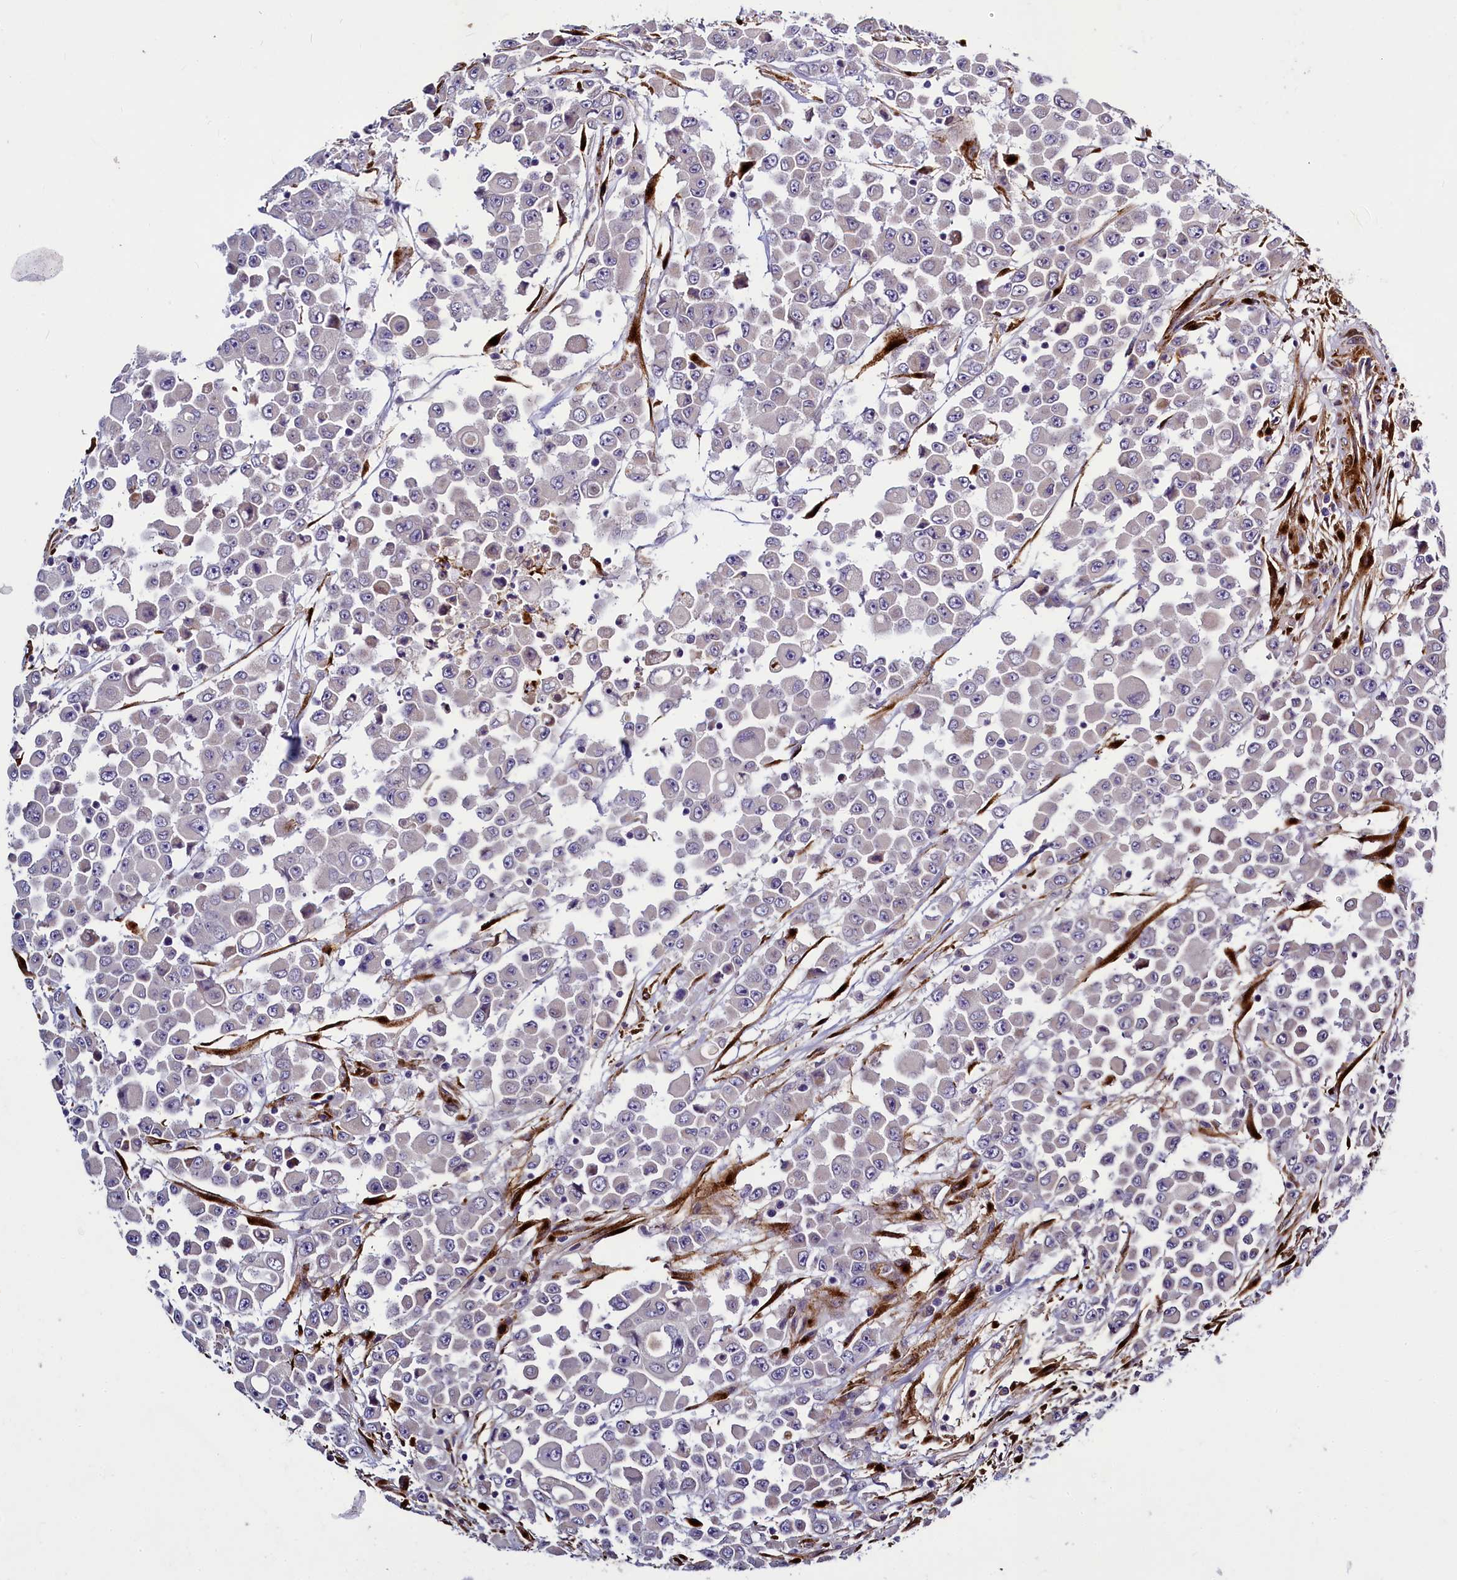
{"staining": {"intensity": "negative", "quantity": "none", "location": "none"}, "tissue": "colorectal cancer", "cell_type": "Tumor cells", "image_type": "cancer", "snomed": [{"axis": "morphology", "description": "Adenocarcinoma, NOS"}, {"axis": "topography", "description": "Colon"}], "caption": "A high-resolution image shows immunohistochemistry (IHC) staining of colorectal cancer (adenocarcinoma), which demonstrates no significant positivity in tumor cells.", "gene": "MRC2", "patient": {"sex": "male", "age": 51}}